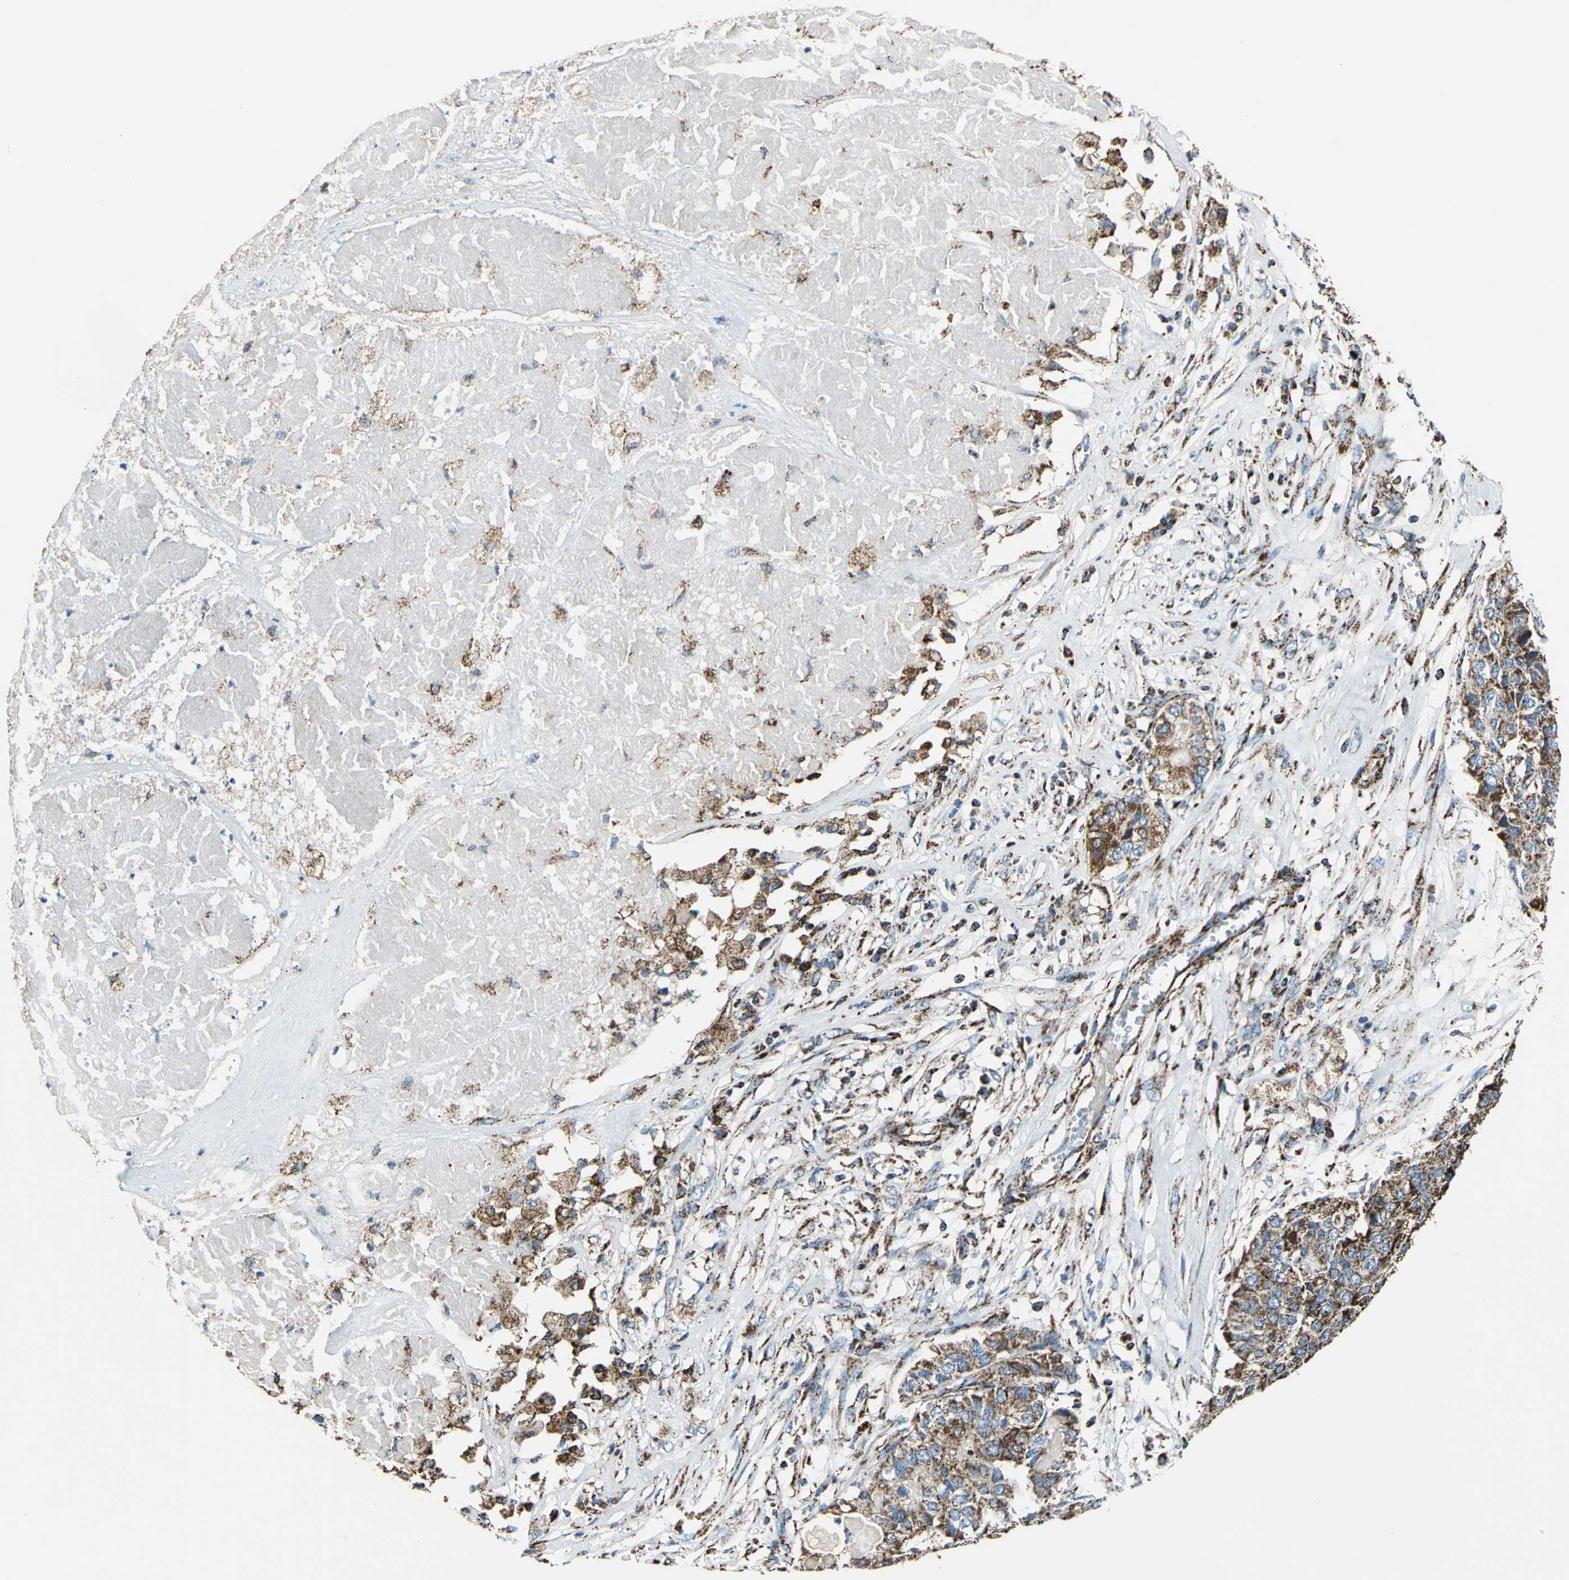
{"staining": {"intensity": "strong", "quantity": ">75%", "location": "cytoplasmic/membranous"}, "tissue": "pancreatic cancer", "cell_type": "Tumor cells", "image_type": "cancer", "snomed": [{"axis": "morphology", "description": "Adenocarcinoma, NOS"}, {"axis": "topography", "description": "Pancreas"}], "caption": "Immunohistochemical staining of pancreatic cancer (adenocarcinoma) reveals high levels of strong cytoplasmic/membranous protein expression in about >75% of tumor cells. The staining is performed using DAB brown chromogen to label protein expression. The nuclei are counter-stained blue using hematoxylin.", "gene": "ECH1", "patient": {"sex": "male", "age": 50}}